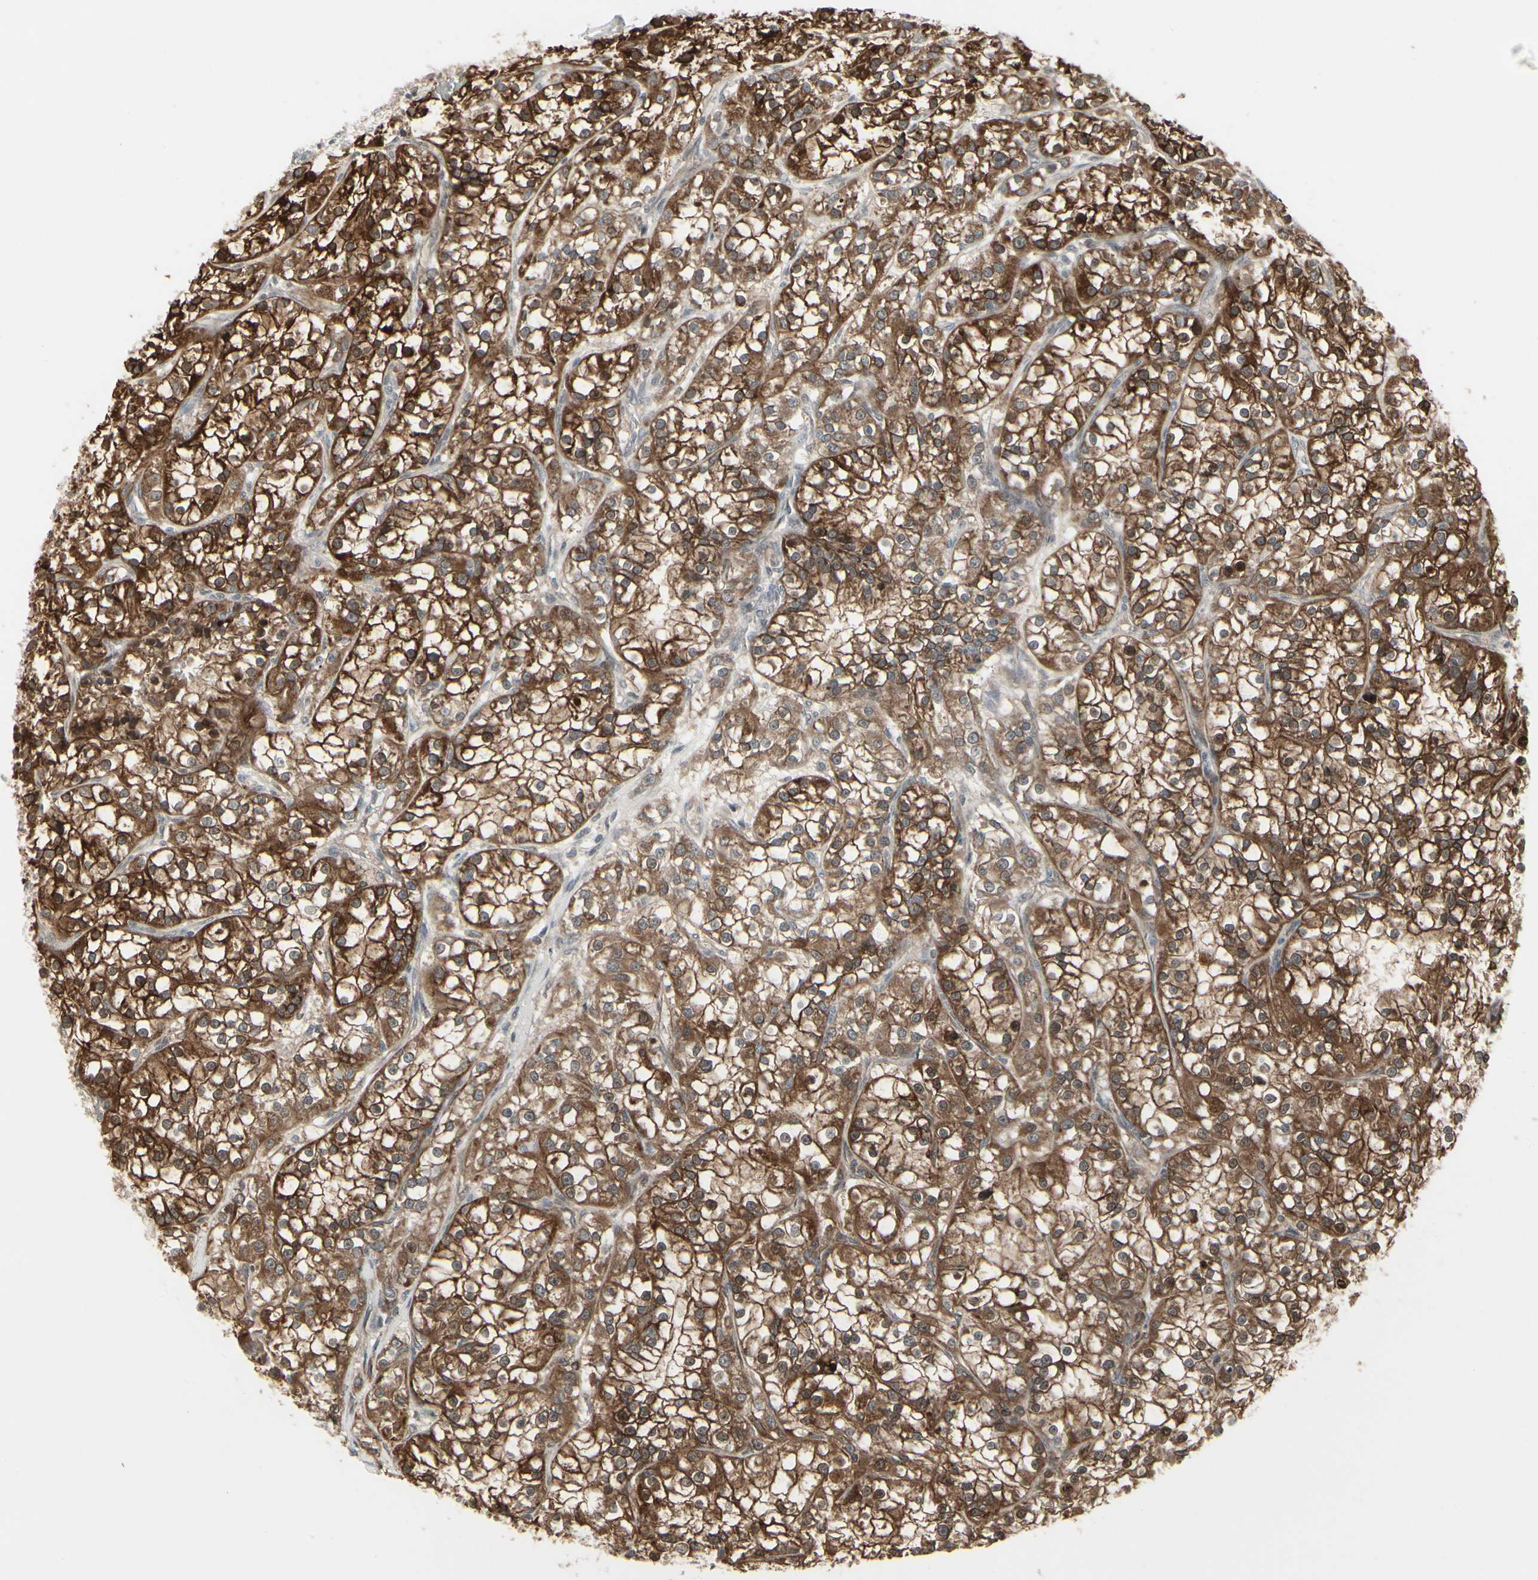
{"staining": {"intensity": "strong", "quantity": ">75%", "location": "cytoplasmic/membranous"}, "tissue": "renal cancer", "cell_type": "Tumor cells", "image_type": "cancer", "snomed": [{"axis": "morphology", "description": "Adenocarcinoma, NOS"}, {"axis": "topography", "description": "Kidney"}], "caption": "Strong cytoplasmic/membranous protein expression is identified in approximately >75% of tumor cells in adenocarcinoma (renal).", "gene": "IGFBP6", "patient": {"sex": "female", "age": 52}}